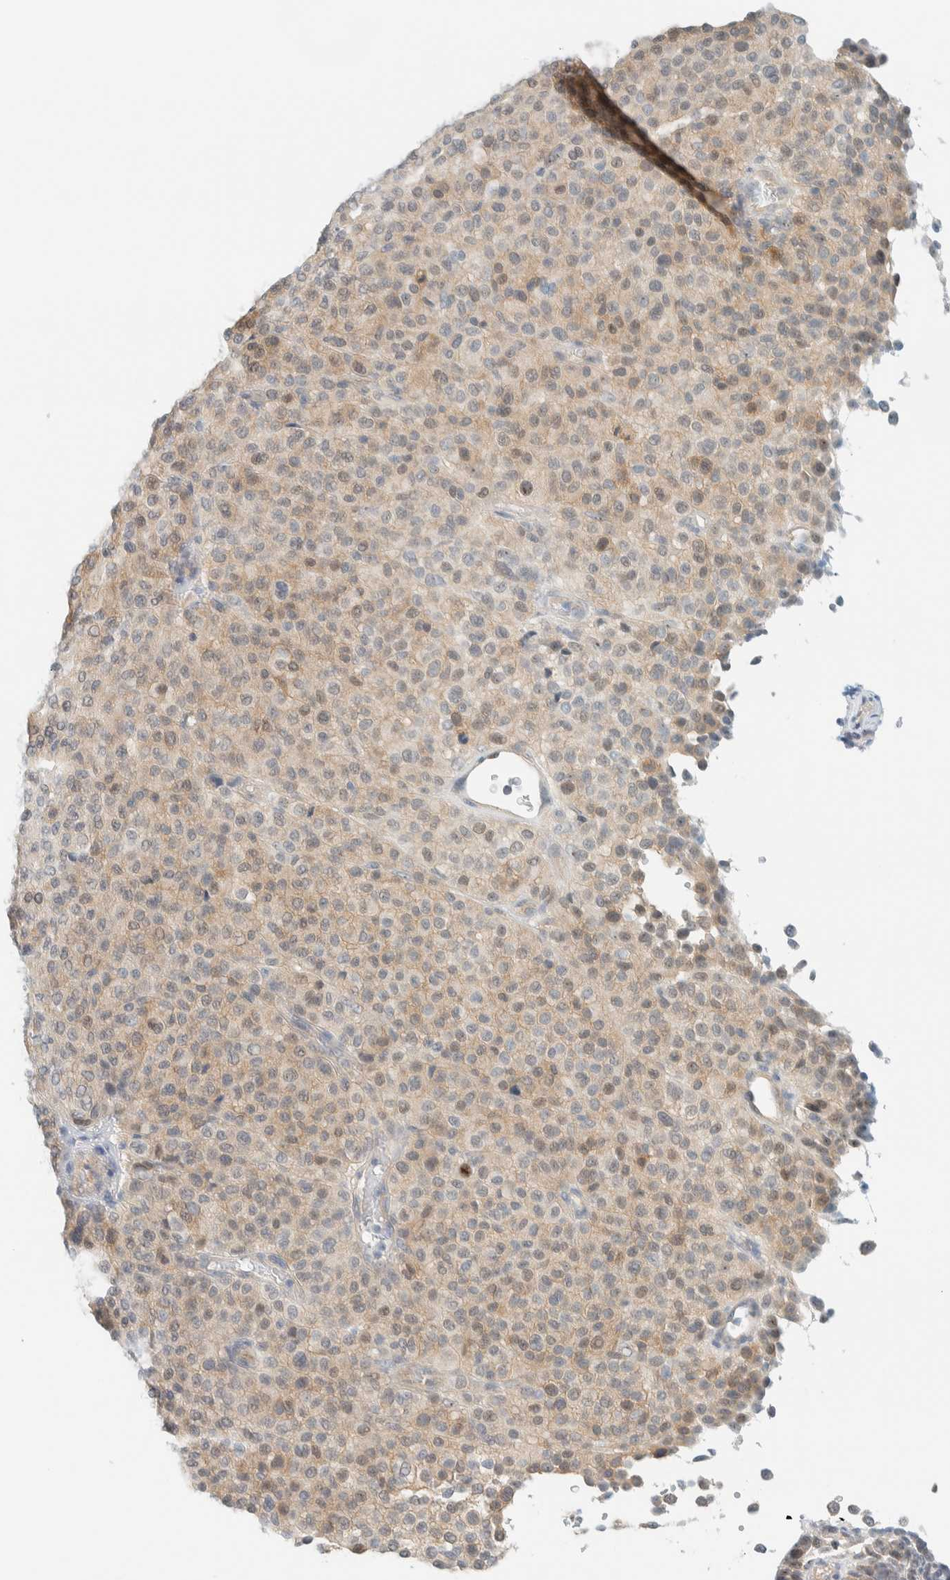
{"staining": {"intensity": "weak", "quantity": "<25%", "location": "cytoplasmic/membranous"}, "tissue": "melanoma", "cell_type": "Tumor cells", "image_type": "cancer", "snomed": [{"axis": "morphology", "description": "Malignant melanoma, Metastatic site"}, {"axis": "topography", "description": "Pancreas"}], "caption": "Tumor cells are negative for brown protein staining in malignant melanoma (metastatic site).", "gene": "NDE1", "patient": {"sex": "female", "age": 30}}